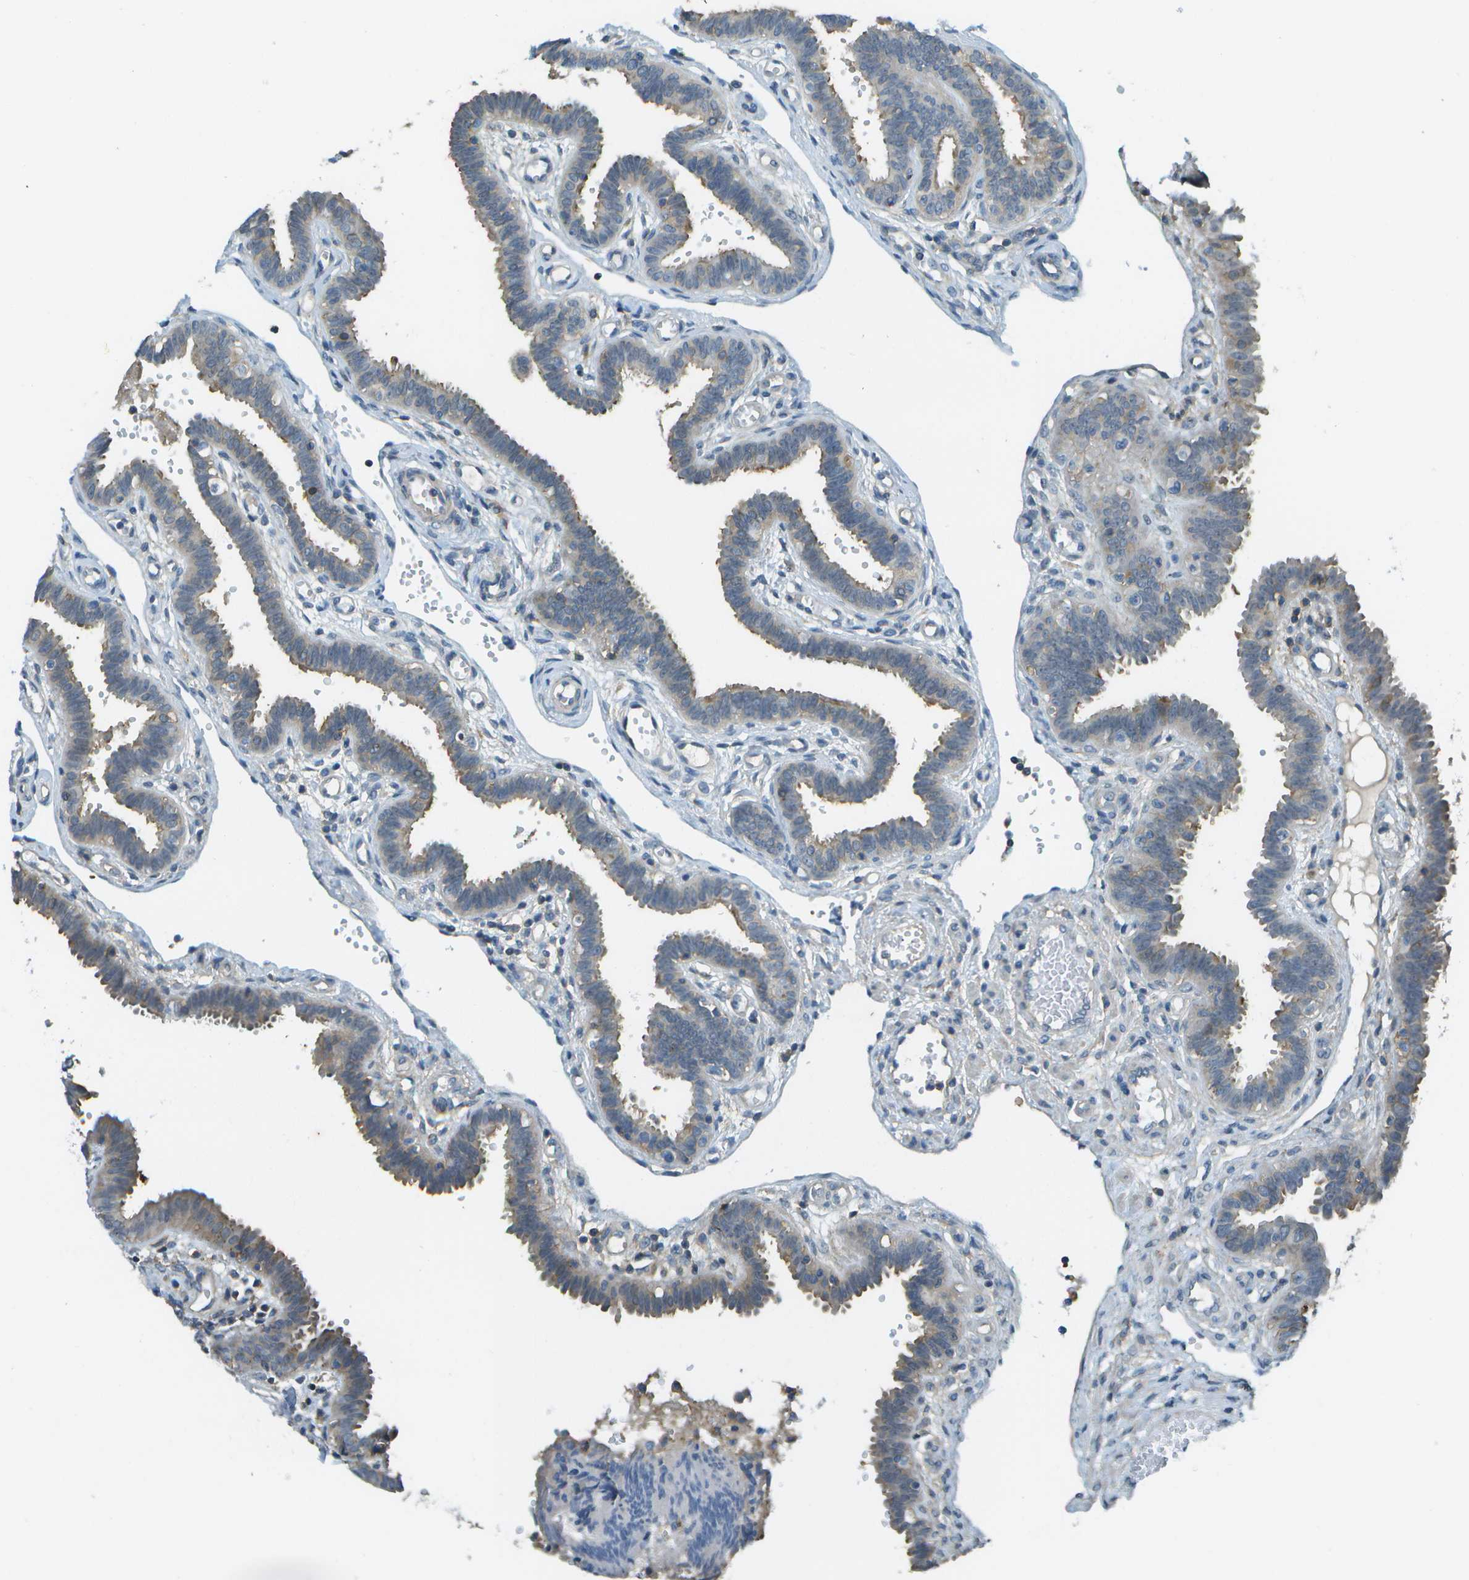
{"staining": {"intensity": "moderate", "quantity": "25%-75%", "location": "cytoplasmic/membranous"}, "tissue": "fallopian tube", "cell_type": "Glandular cells", "image_type": "normal", "snomed": [{"axis": "morphology", "description": "Normal tissue, NOS"}, {"axis": "topography", "description": "Fallopian tube"}, {"axis": "topography", "description": "Placenta"}], "caption": "Moderate cytoplasmic/membranous positivity for a protein is present in approximately 25%-75% of glandular cells of unremarkable fallopian tube using IHC.", "gene": "LRRC66", "patient": {"sex": "female", "age": 32}}